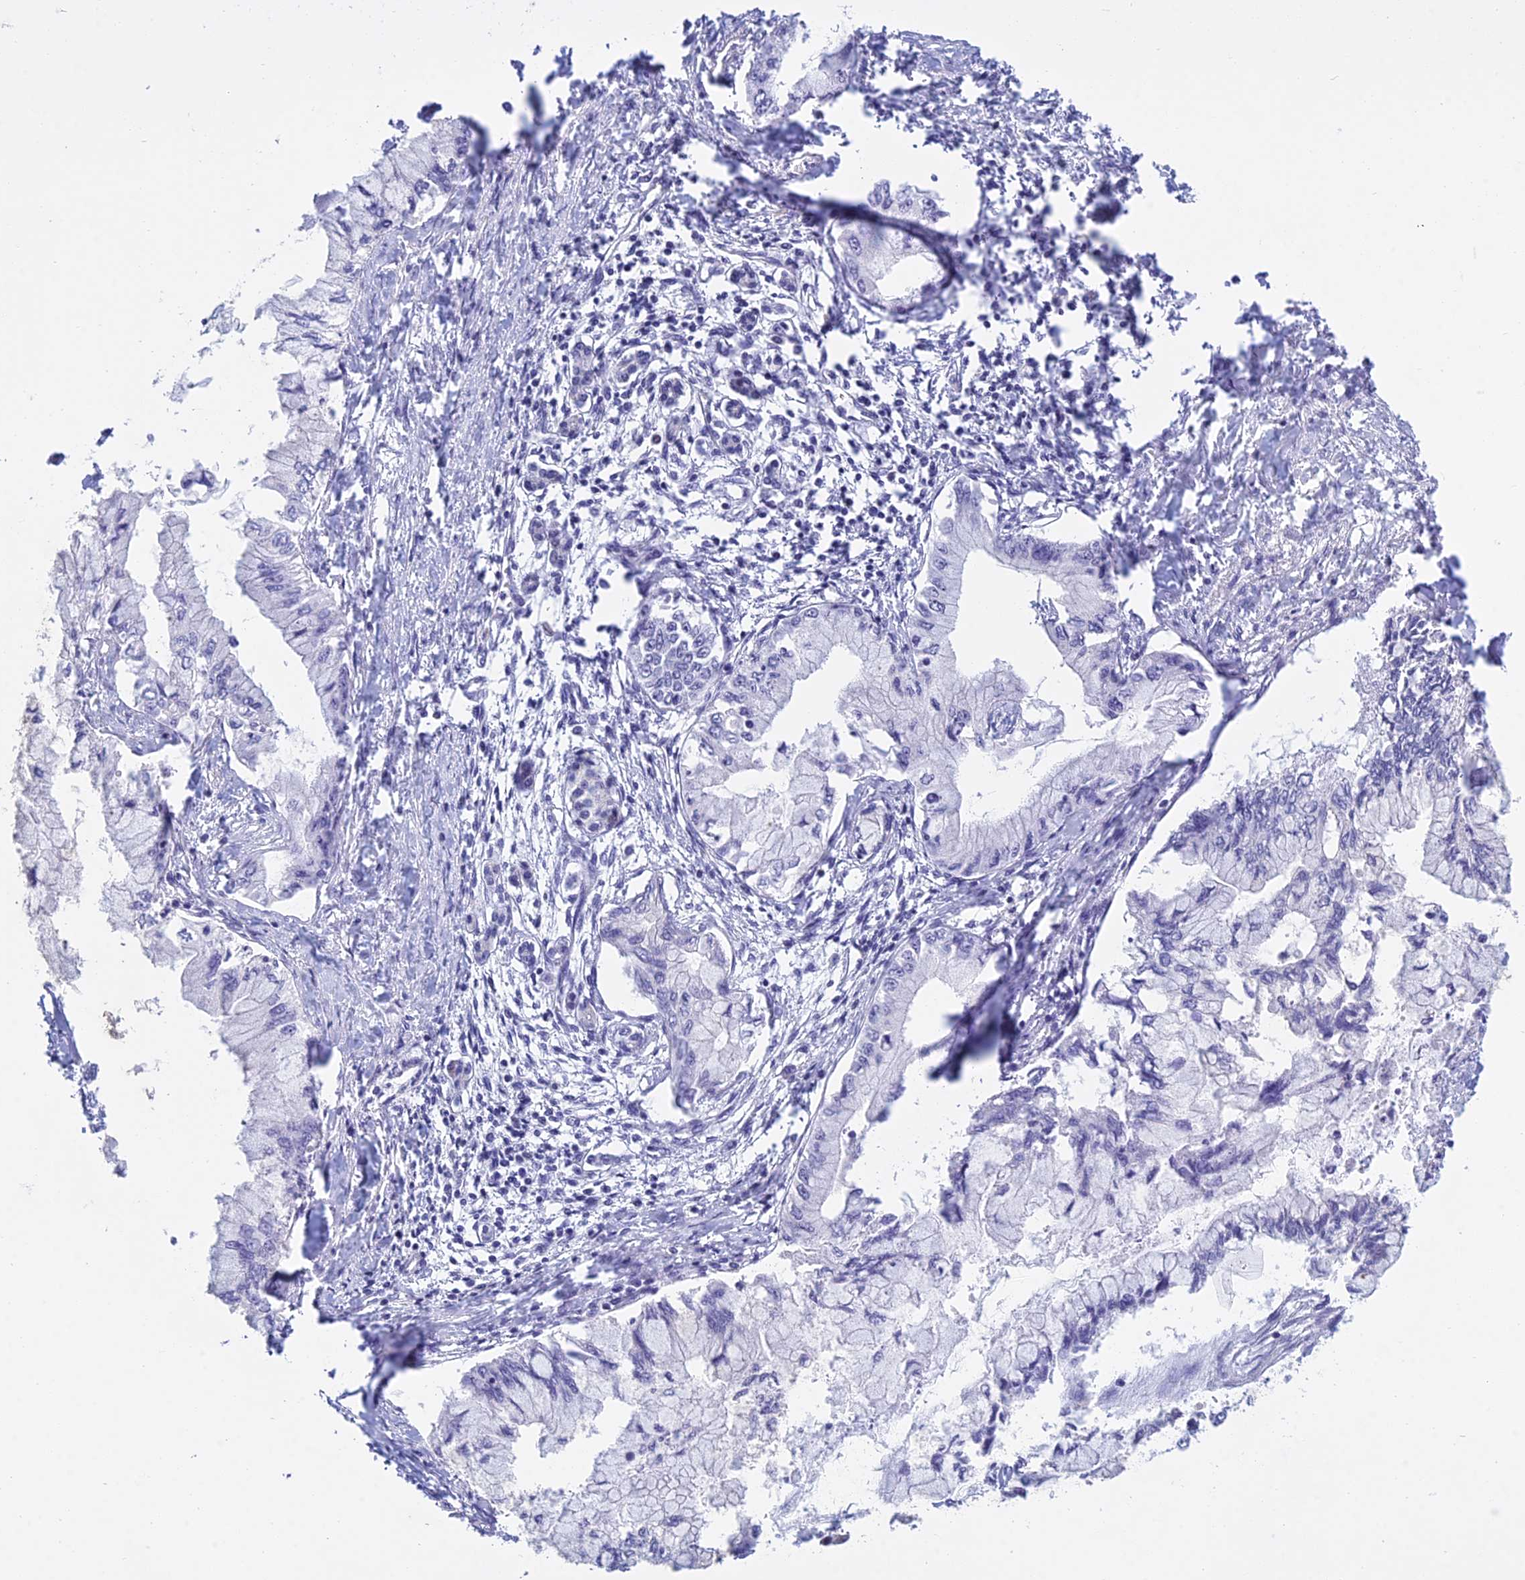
{"staining": {"intensity": "negative", "quantity": "none", "location": "none"}, "tissue": "pancreatic cancer", "cell_type": "Tumor cells", "image_type": "cancer", "snomed": [{"axis": "morphology", "description": "Adenocarcinoma, NOS"}, {"axis": "topography", "description": "Pancreas"}], "caption": "IHC of human adenocarcinoma (pancreatic) exhibits no expression in tumor cells.", "gene": "KLF14", "patient": {"sex": "male", "age": 48}}